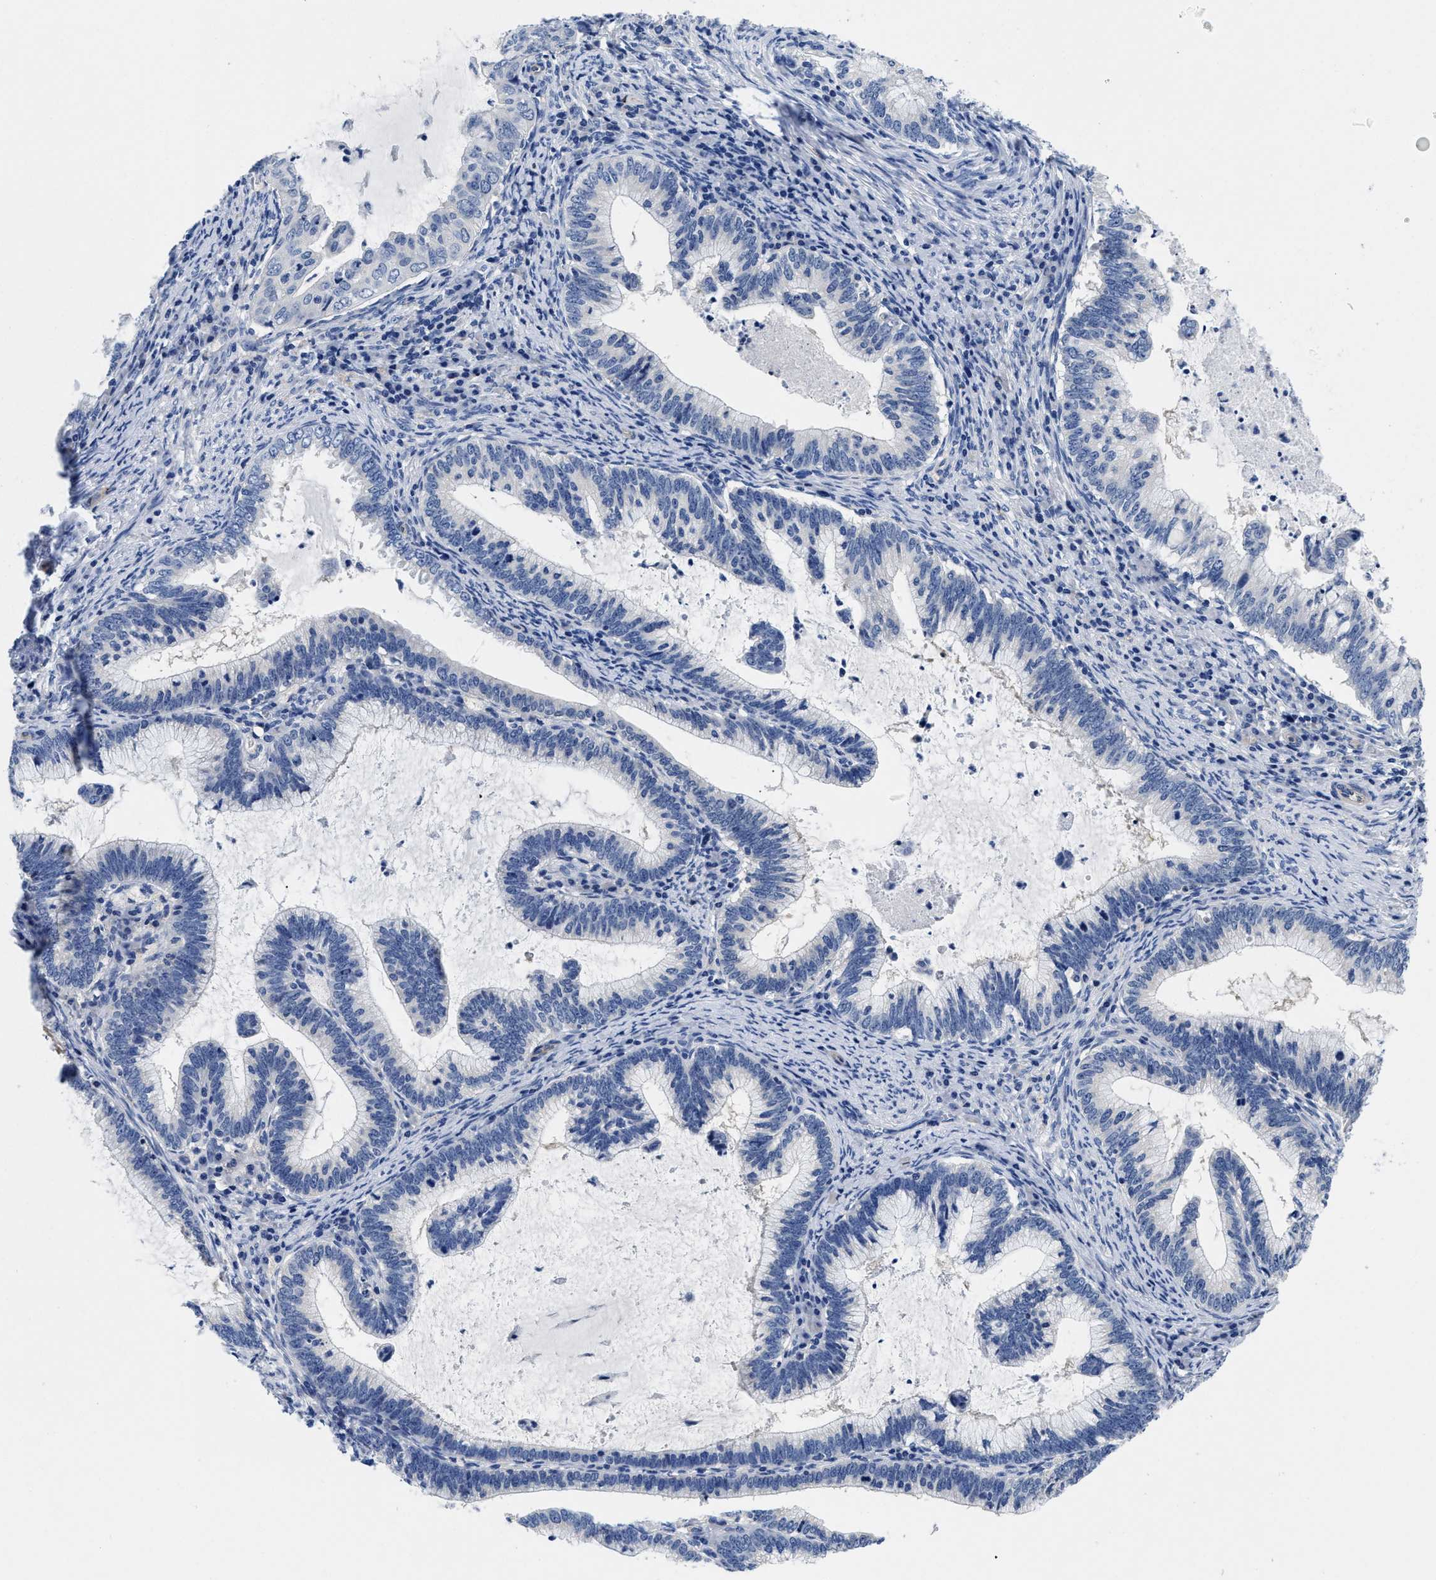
{"staining": {"intensity": "negative", "quantity": "none", "location": "none"}, "tissue": "cervical cancer", "cell_type": "Tumor cells", "image_type": "cancer", "snomed": [{"axis": "morphology", "description": "Adenocarcinoma, NOS"}, {"axis": "topography", "description": "Cervix"}], "caption": "A micrograph of human cervical cancer (adenocarcinoma) is negative for staining in tumor cells. (Stains: DAB IHC with hematoxylin counter stain, Microscopy: brightfield microscopy at high magnification).", "gene": "SLC35F1", "patient": {"sex": "female", "age": 36}}